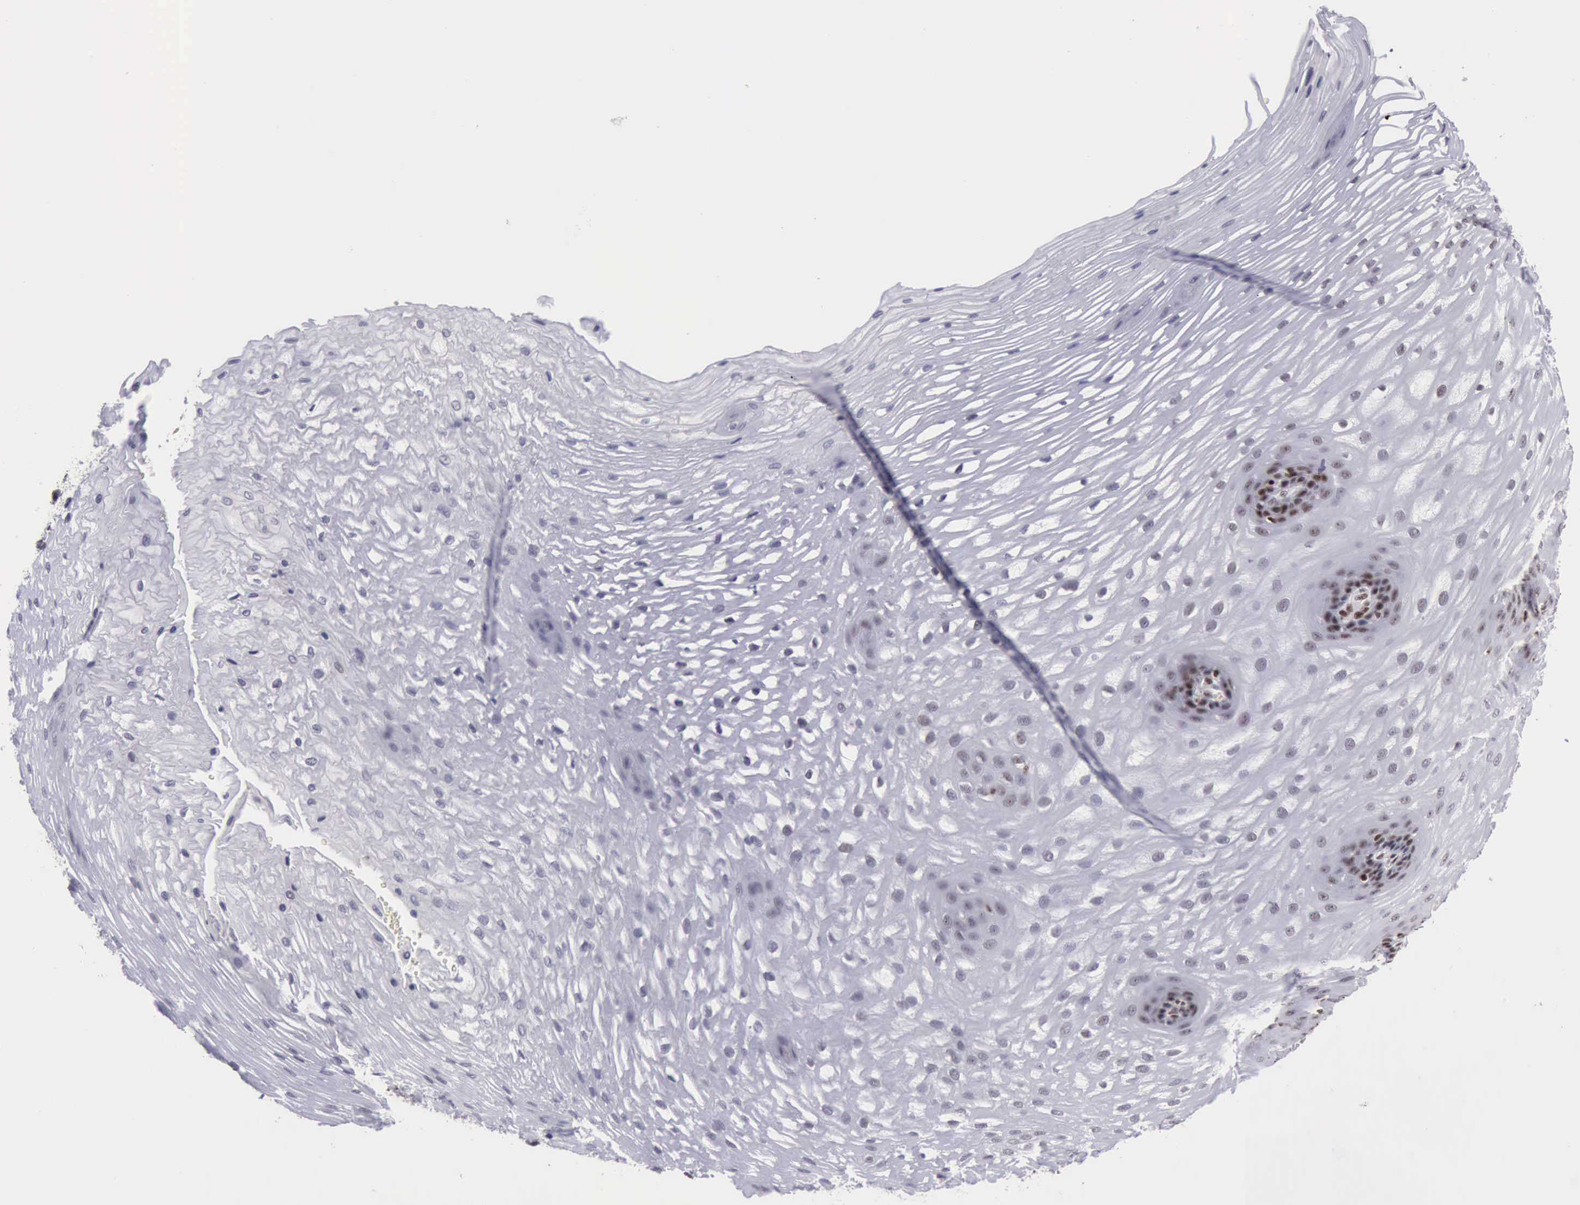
{"staining": {"intensity": "moderate", "quantity": "<25%", "location": "nuclear"}, "tissue": "esophagus", "cell_type": "Squamous epithelial cells", "image_type": "normal", "snomed": [{"axis": "morphology", "description": "Normal tissue, NOS"}, {"axis": "morphology", "description": "Adenocarcinoma, NOS"}, {"axis": "topography", "description": "Esophagus"}, {"axis": "topography", "description": "Stomach"}], "caption": "Esophagus stained with IHC shows moderate nuclear expression in about <25% of squamous epithelial cells. Using DAB (brown) and hematoxylin (blue) stains, captured at high magnification using brightfield microscopy.", "gene": "YY1", "patient": {"sex": "male", "age": 62}}